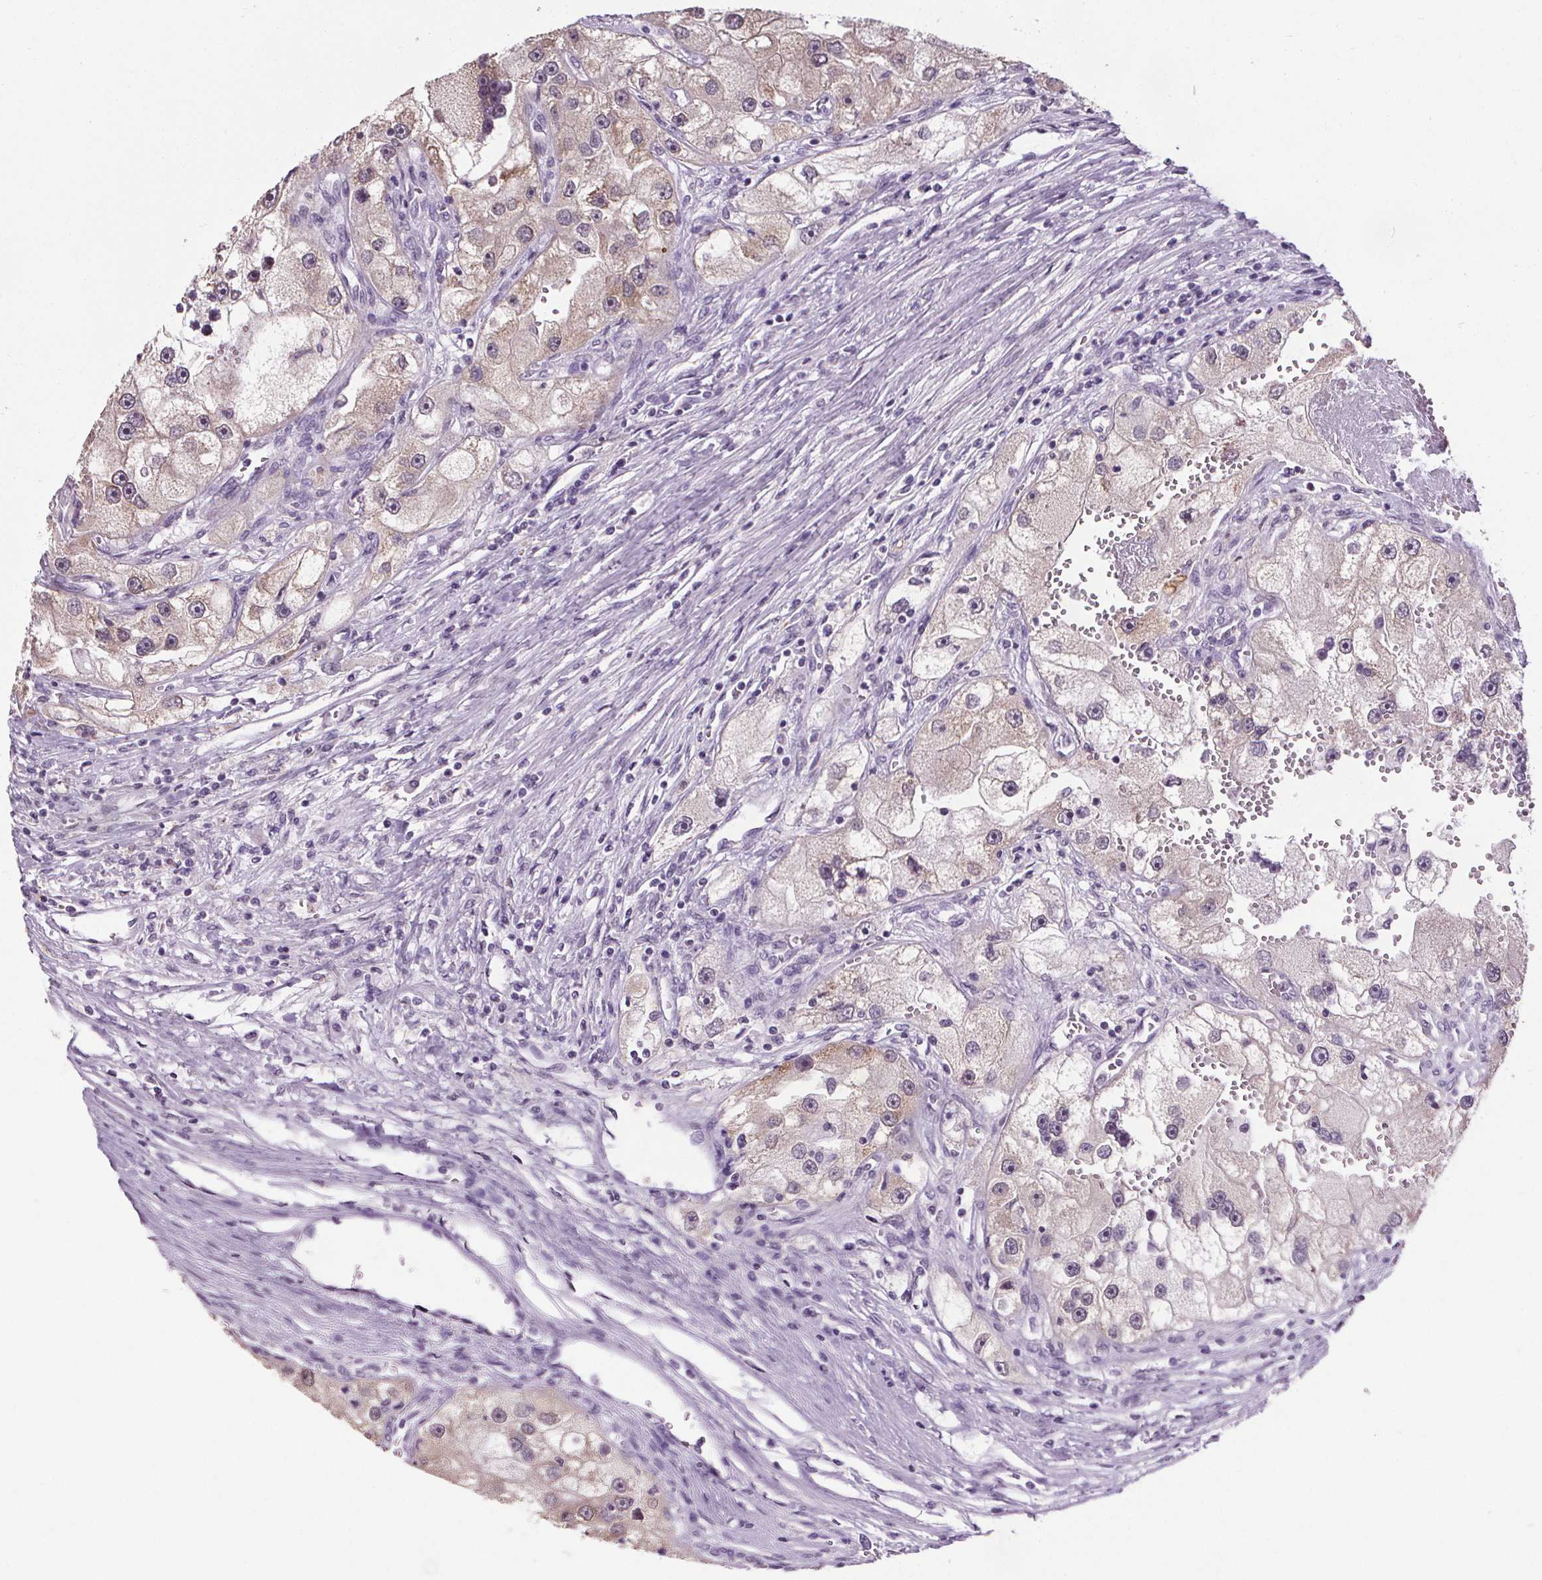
{"staining": {"intensity": "weak", "quantity": "25%-75%", "location": "cytoplasmic/membranous,nuclear"}, "tissue": "renal cancer", "cell_type": "Tumor cells", "image_type": "cancer", "snomed": [{"axis": "morphology", "description": "Adenocarcinoma, NOS"}, {"axis": "topography", "description": "Kidney"}], "caption": "Renal cancer (adenocarcinoma) stained for a protein demonstrates weak cytoplasmic/membranous and nuclear positivity in tumor cells.", "gene": "SLC2A9", "patient": {"sex": "male", "age": 63}}